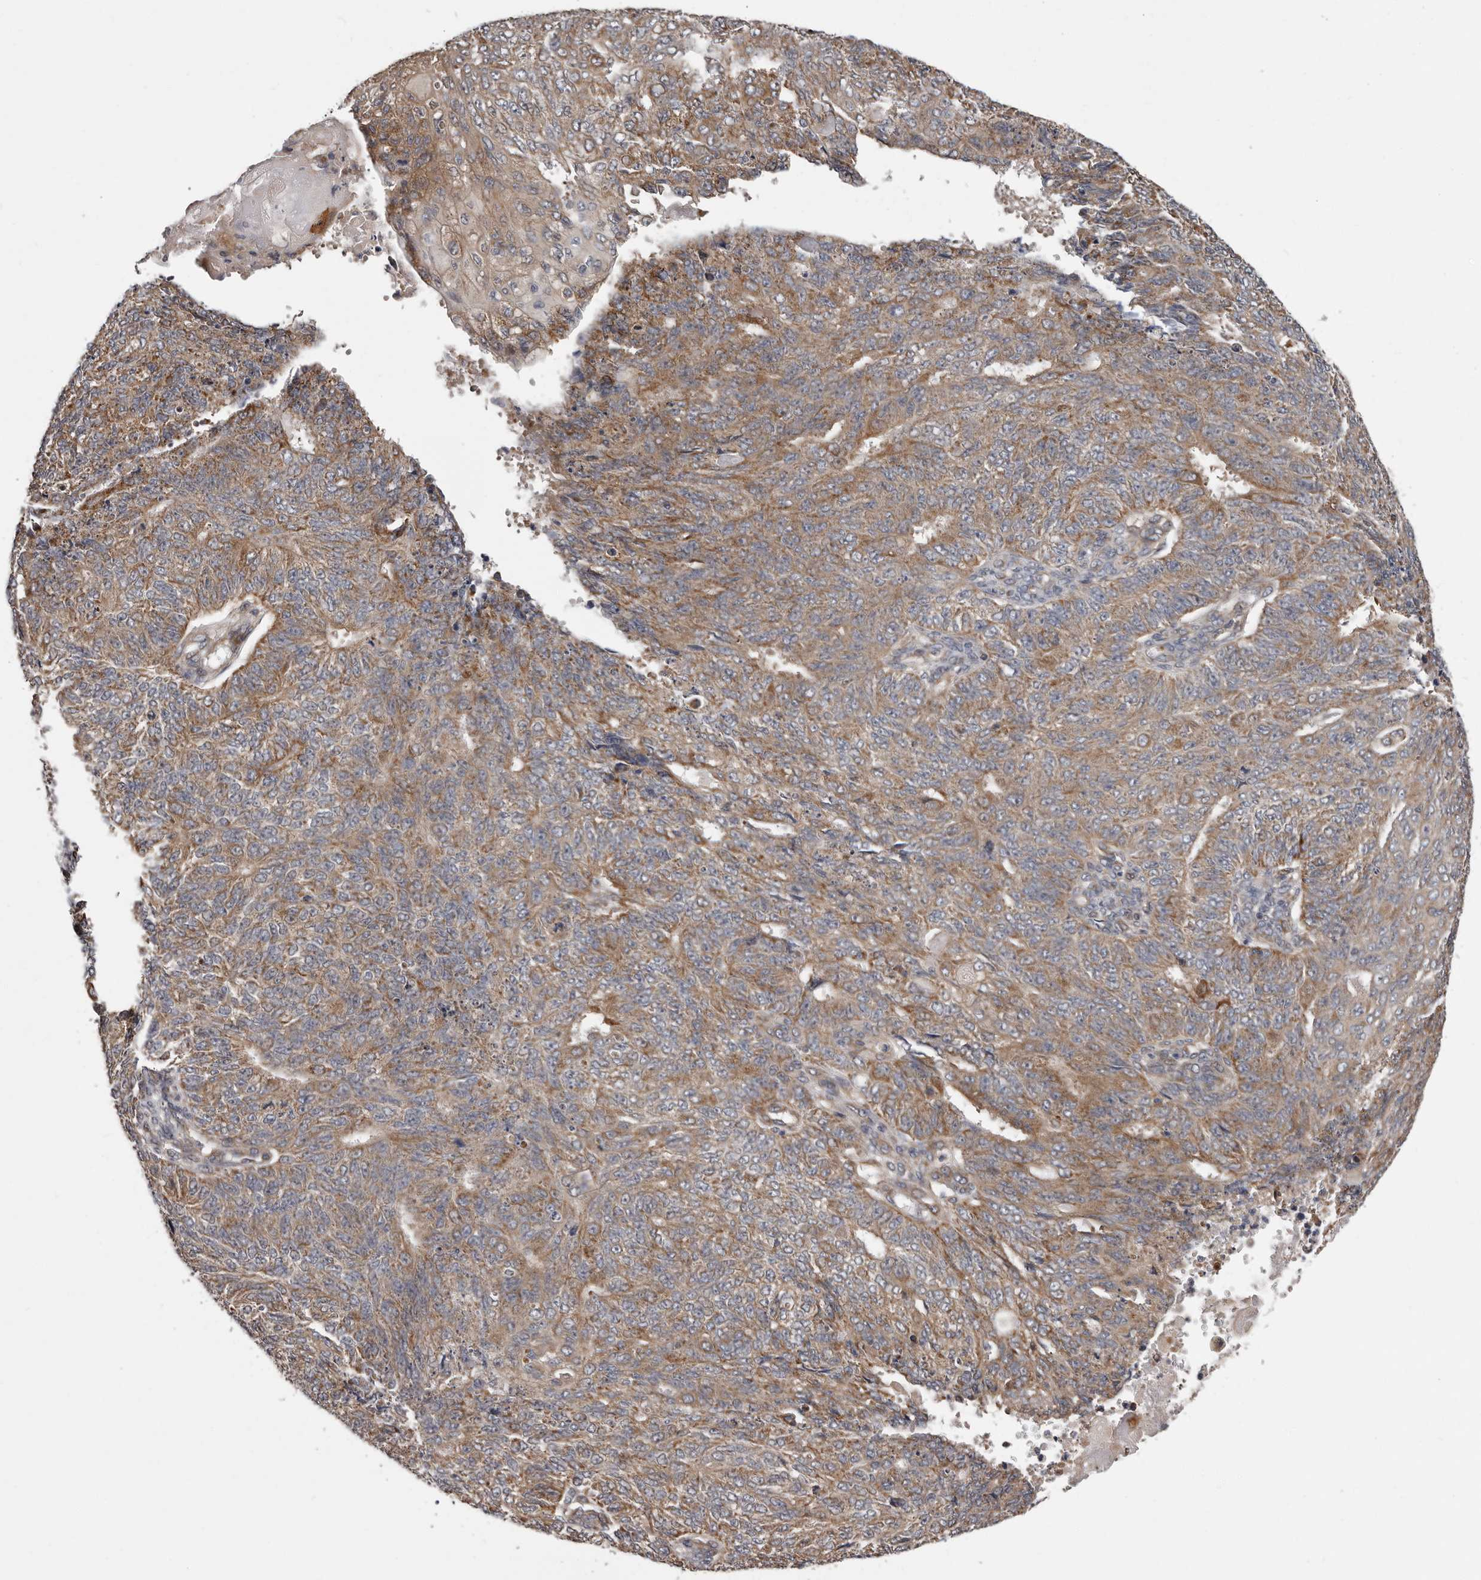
{"staining": {"intensity": "moderate", "quantity": ">75%", "location": "cytoplasmic/membranous"}, "tissue": "endometrial cancer", "cell_type": "Tumor cells", "image_type": "cancer", "snomed": [{"axis": "morphology", "description": "Adenocarcinoma, NOS"}, {"axis": "topography", "description": "Endometrium"}], "caption": "Immunohistochemistry (IHC) of human adenocarcinoma (endometrial) reveals medium levels of moderate cytoplasmic/membranous staining in about >75% of tumor cells. (Brightfield microscopy of DAB IHC at high magnification).", "gene": "VPS37A", "patient": {"sex": "female", "age": 32}}